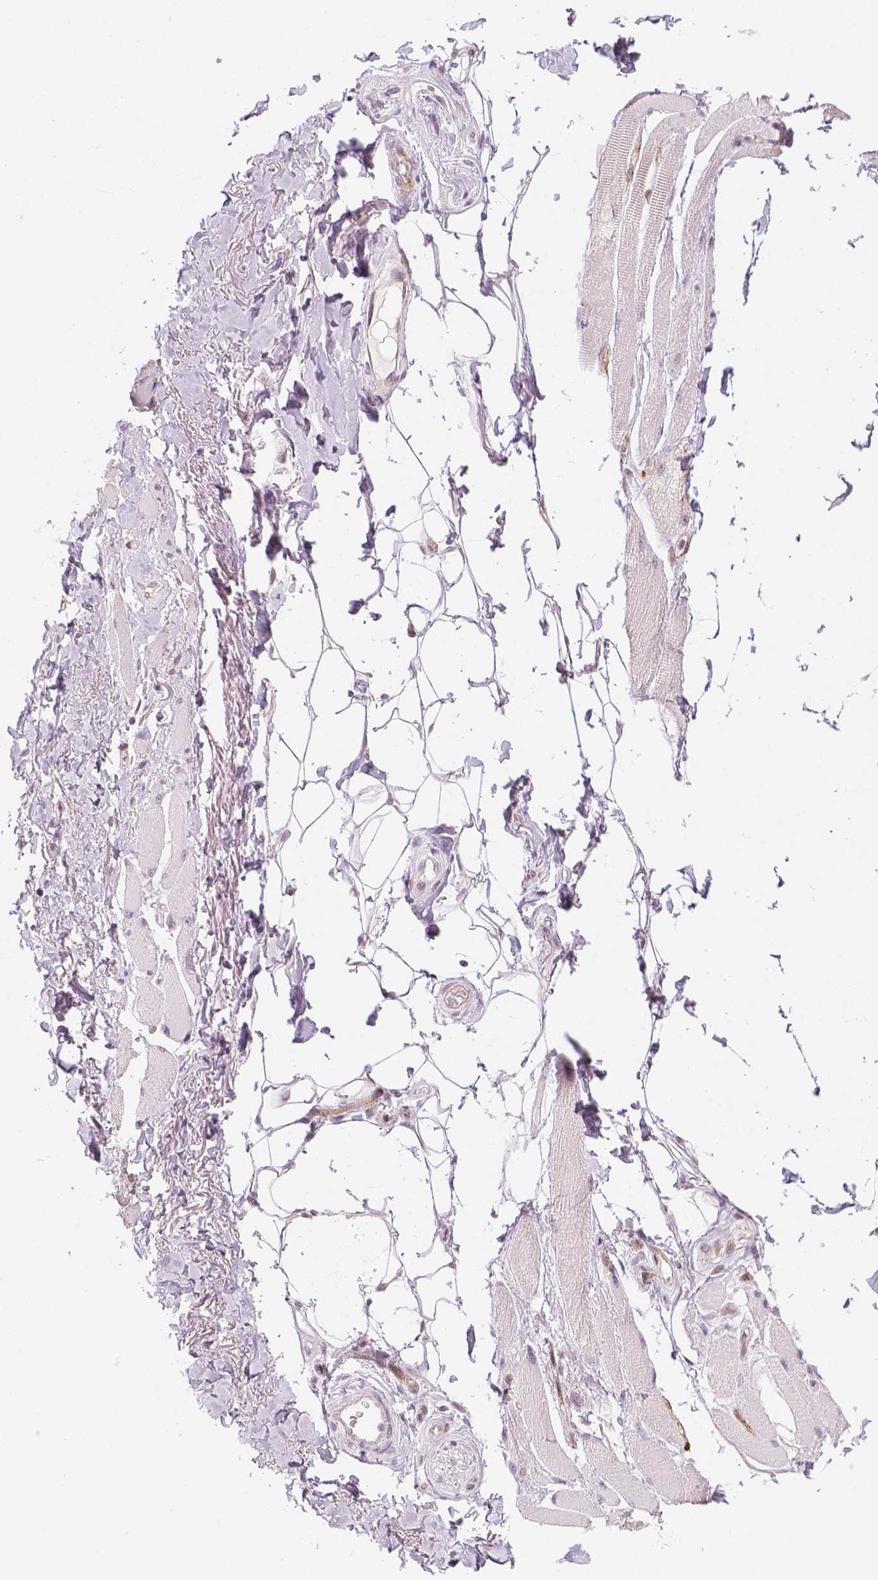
{"staining": {"intensity": "weak", "quantity": "<25%", "location": "nuclear"}, "tissue": "skeletal muscle", "cell_type": "Myocytes", "image_type": "normal", "snomed": [{"axis": "morphology", "description": "Normal tissue, NOS"}, {"axis": "topography", "description": "Skeletal muscle"}, {"axis": "topography", "description": "Anal"}, {"axis": "topography", "description": "Peripheral nerve tissue"}], "caption": "A high-resolution photomicrograph shows IHC staining of benign skeletal muscle, which displays no significant expression in myocytes. (Brightfield microscopy of DAB IHC at high magnification).", "gene": "KDM5B", "patient": {"sex": "male", "age": 53}}